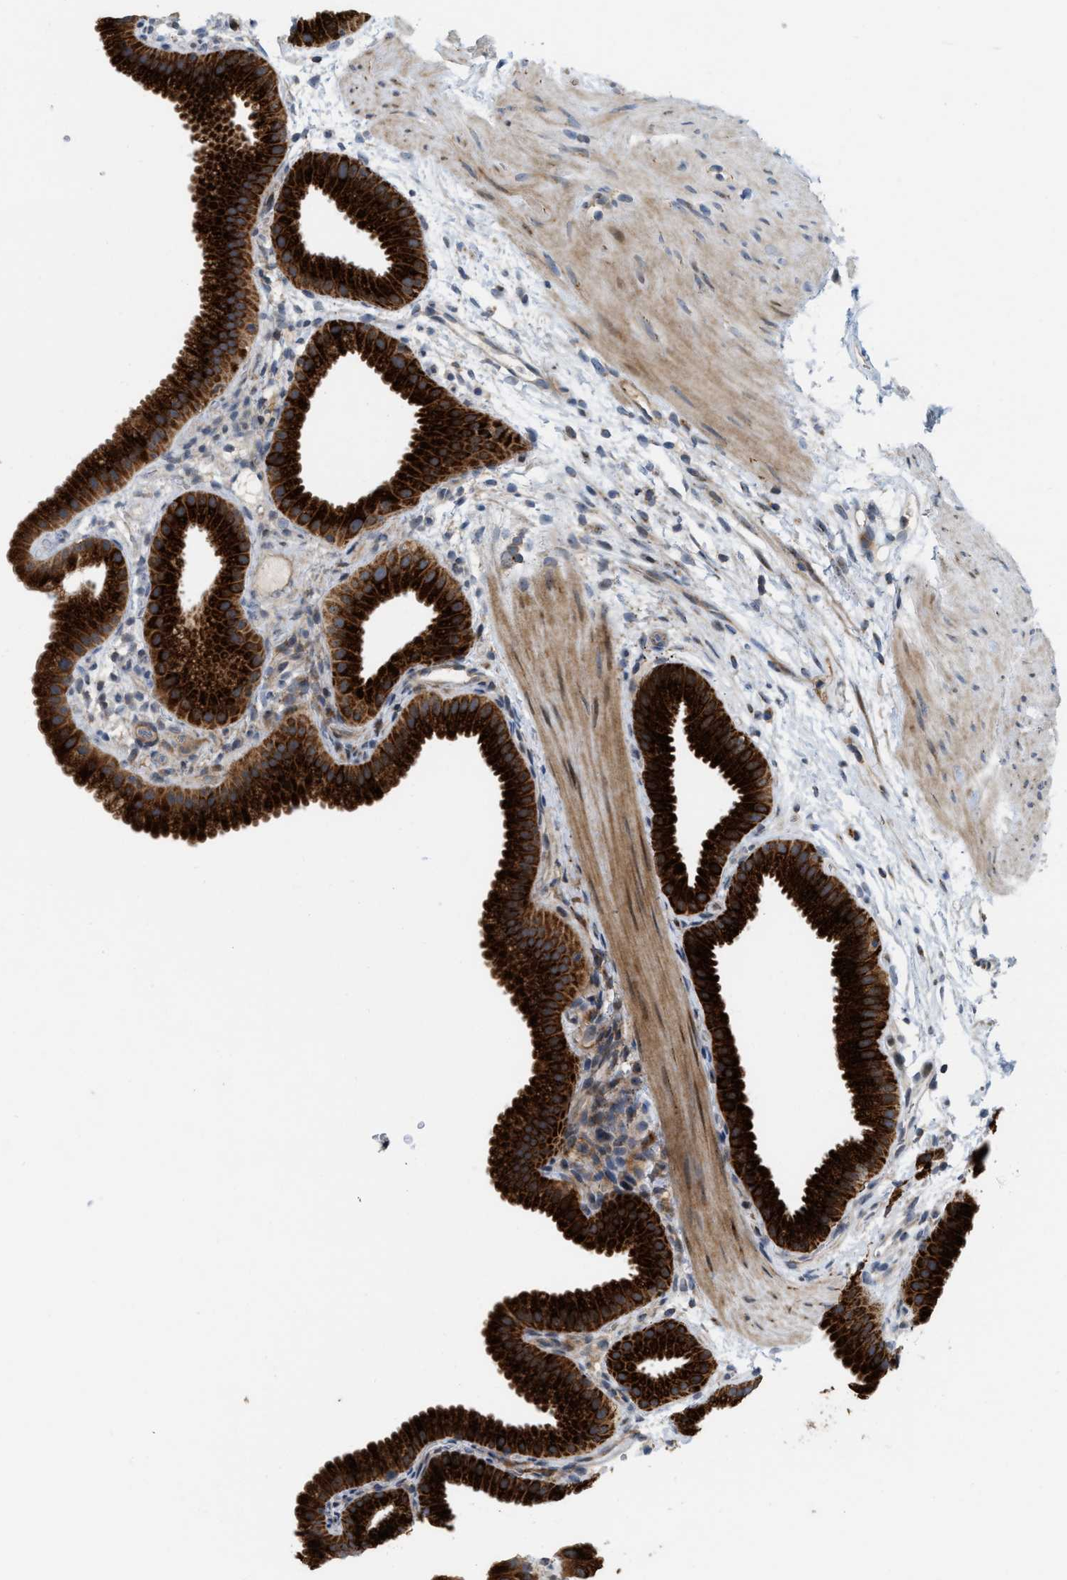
{"staining": {"intensity": "strong", "quantity": ">75%", "location": "cytoplasmic/membranous"}, "tissue": "gallbladder", "cell_type": "Glandular cells", "image_type": "normal", "snomed": [{"axis": "morphology", "description": "Normal tissue, NOS"}, {"axis": "topography", "description": "Gallbladder"}], "caption": "DAB (3,3'-diaminobenzidine) immunohistochemical staining of benign human gallbladder demonstrates strong cytoplasmic/membranous protein expression in about >75% of glandular cells.", "gene": "DIPK1A", "patient": {"sex": "female", "age": 64}}